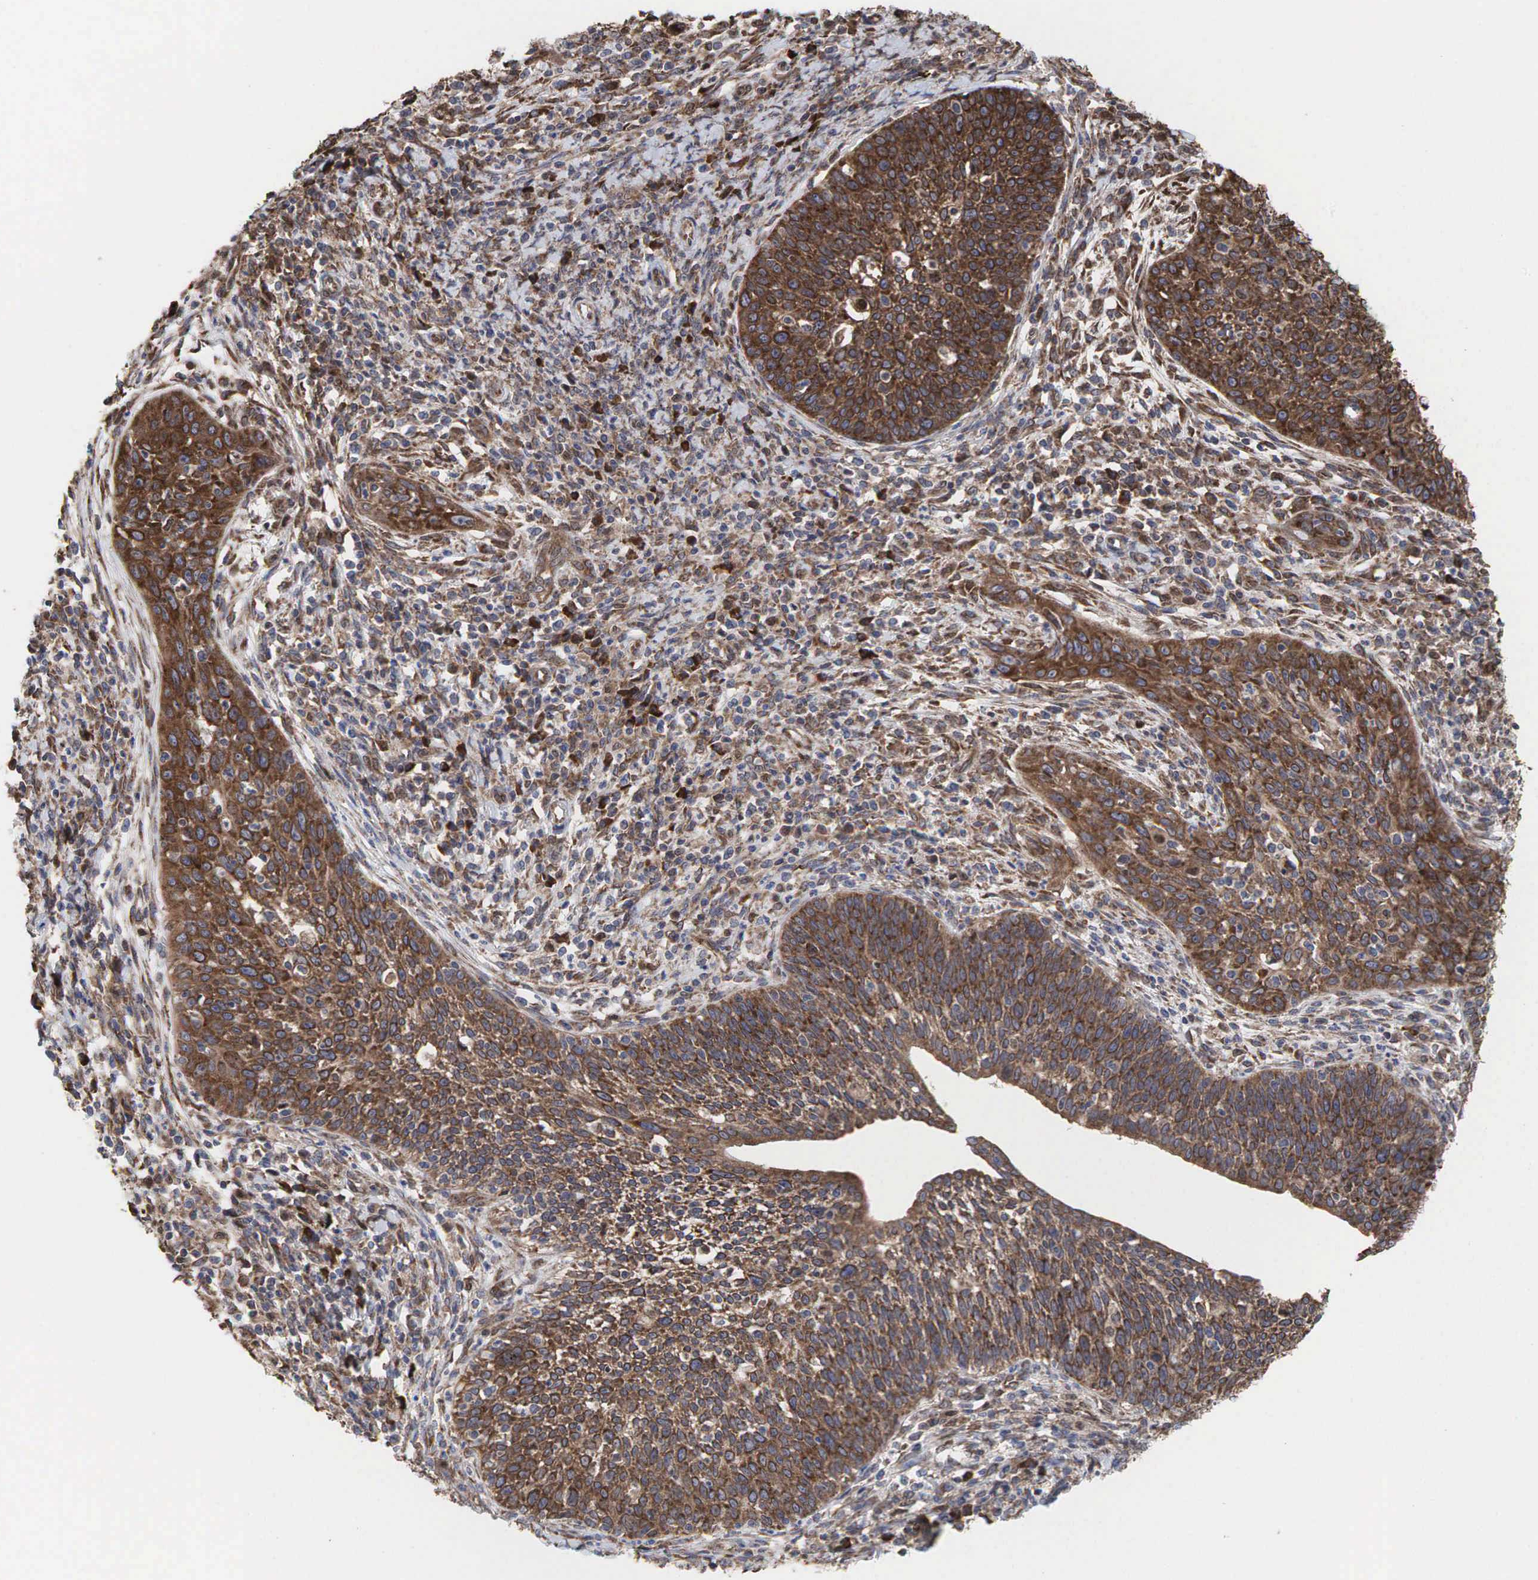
{"staining": {"intensity": "moderate", "quantity": ">75%", "location": "cytoplasmic/membranous"}, "tissue": "cervical cancer", "cell_type": "Tumor cells", "image_type": "cancer", "snomed": [{"axis": "morphology", "description": "Squamous cell carcinoma, NOS"}, {"axis": "topography", "description": "Cervix"}], "caption": "Human cervical cancer stained with a brown dye demonstrates moderate cytoplasmic/membranous positive staining in approximately >75% of tumor cells.", "gene": "PABPC5", "patient": {"sex": "female", "age": 41}}